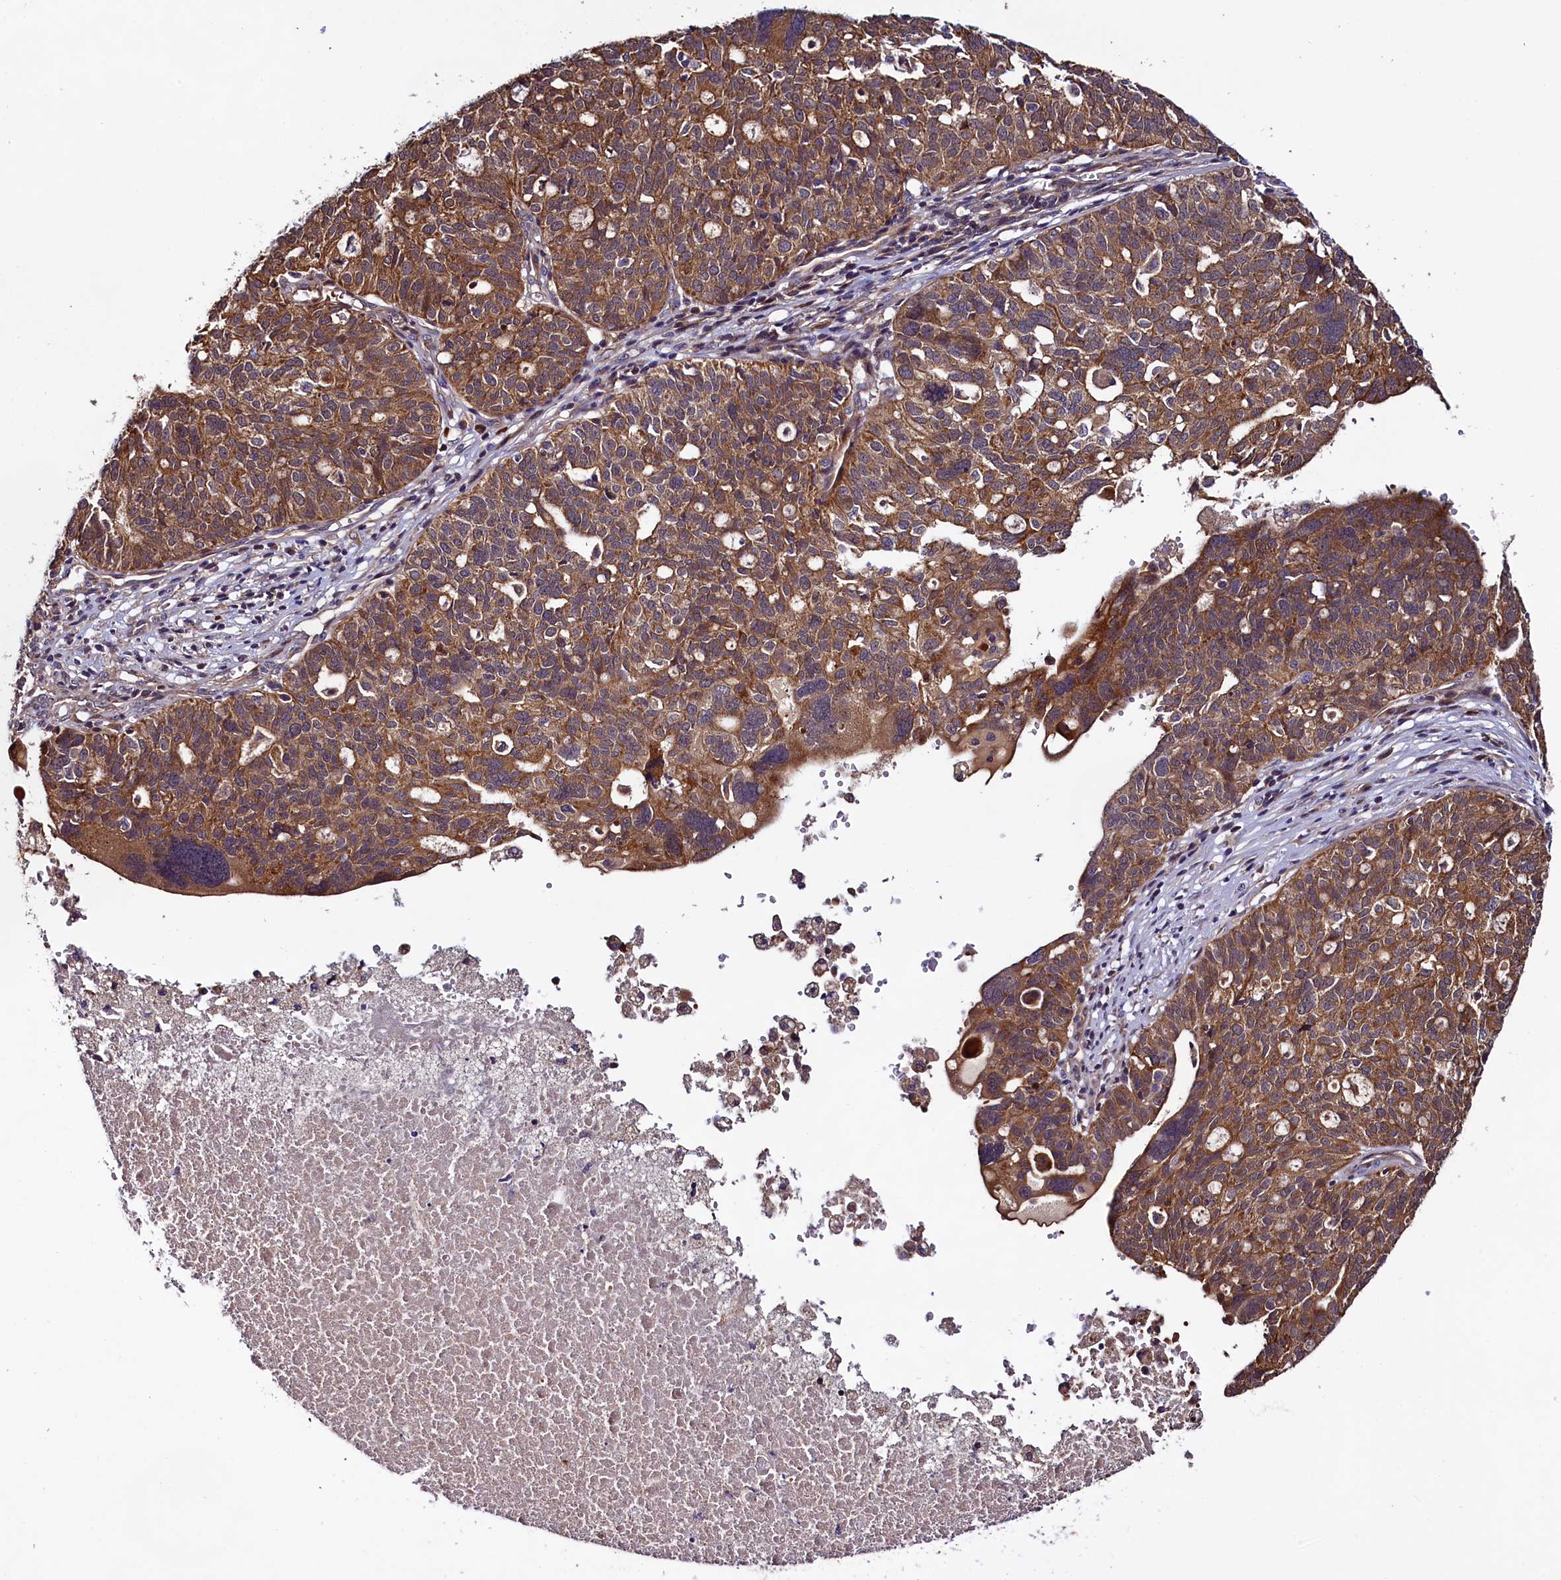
{"staining": {"intensity": "moderate", "quantity": ">75%", "location": "cytoplasmic/membranous"}, "tissue": "ovarian cancer", "cell_type": "Tumor cells", "image_type": "cancer", "snomed": [{"axis": "morphology", "description": "Cystadenocarcinoma, serous, NOS"}, {"axis": "topography", "description": "Ovary"}], "caption": "This is an image of IHC staining of ovarian cancer (serous cystadenocarcinoma), which shows moderate positivity in the cytoplasmic/membranous of tumor cells.", "gene": "RPUSD2", "patient": {"sex": "female", "age": 59}}